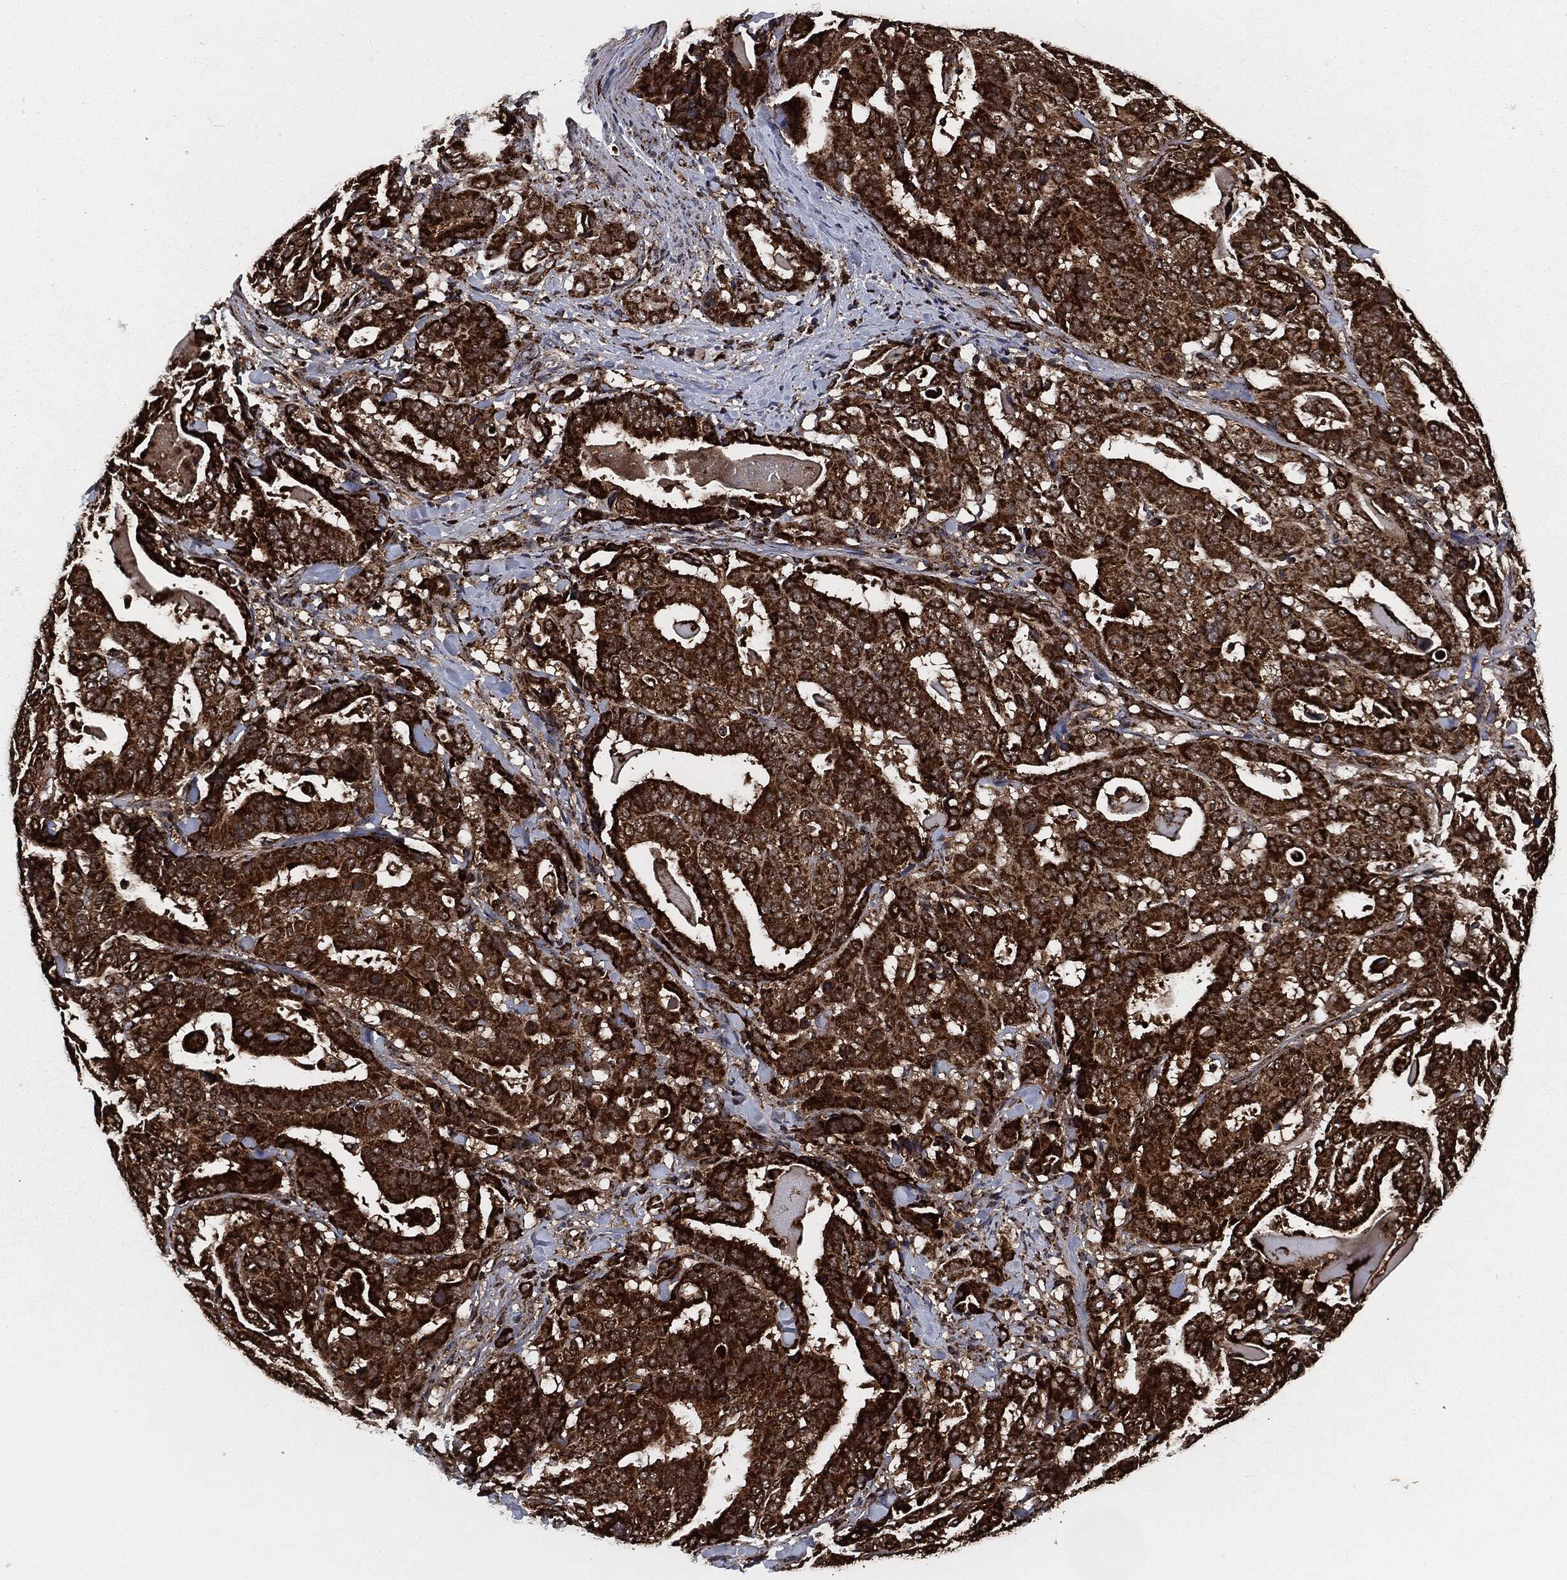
{"staining": {"intensity": "strong", "quantity": ">75%", "location": "cytoplasmic/membranous"}, "tissue": "stomach cancer", "cell_type": "Tumor cells", "image_type": "cancer", "snomed": [{"axis": "morphology", "description": "Adenocarcinoma, NOS"}, {"axis": "topography", "description": "Stomach"}], "caption": "Immunohistochemical staining of adenocarcinoma (stomach) displays high levels of strong cytoplasmic/membranous protein staining in approximately >75% of tumor cells. (DAB (3,3'-diaminobenzidine) IHC with brightfield microscopy, high magnification).", "gene": "FH", "patient": {"sex": "male", "age": 48}}